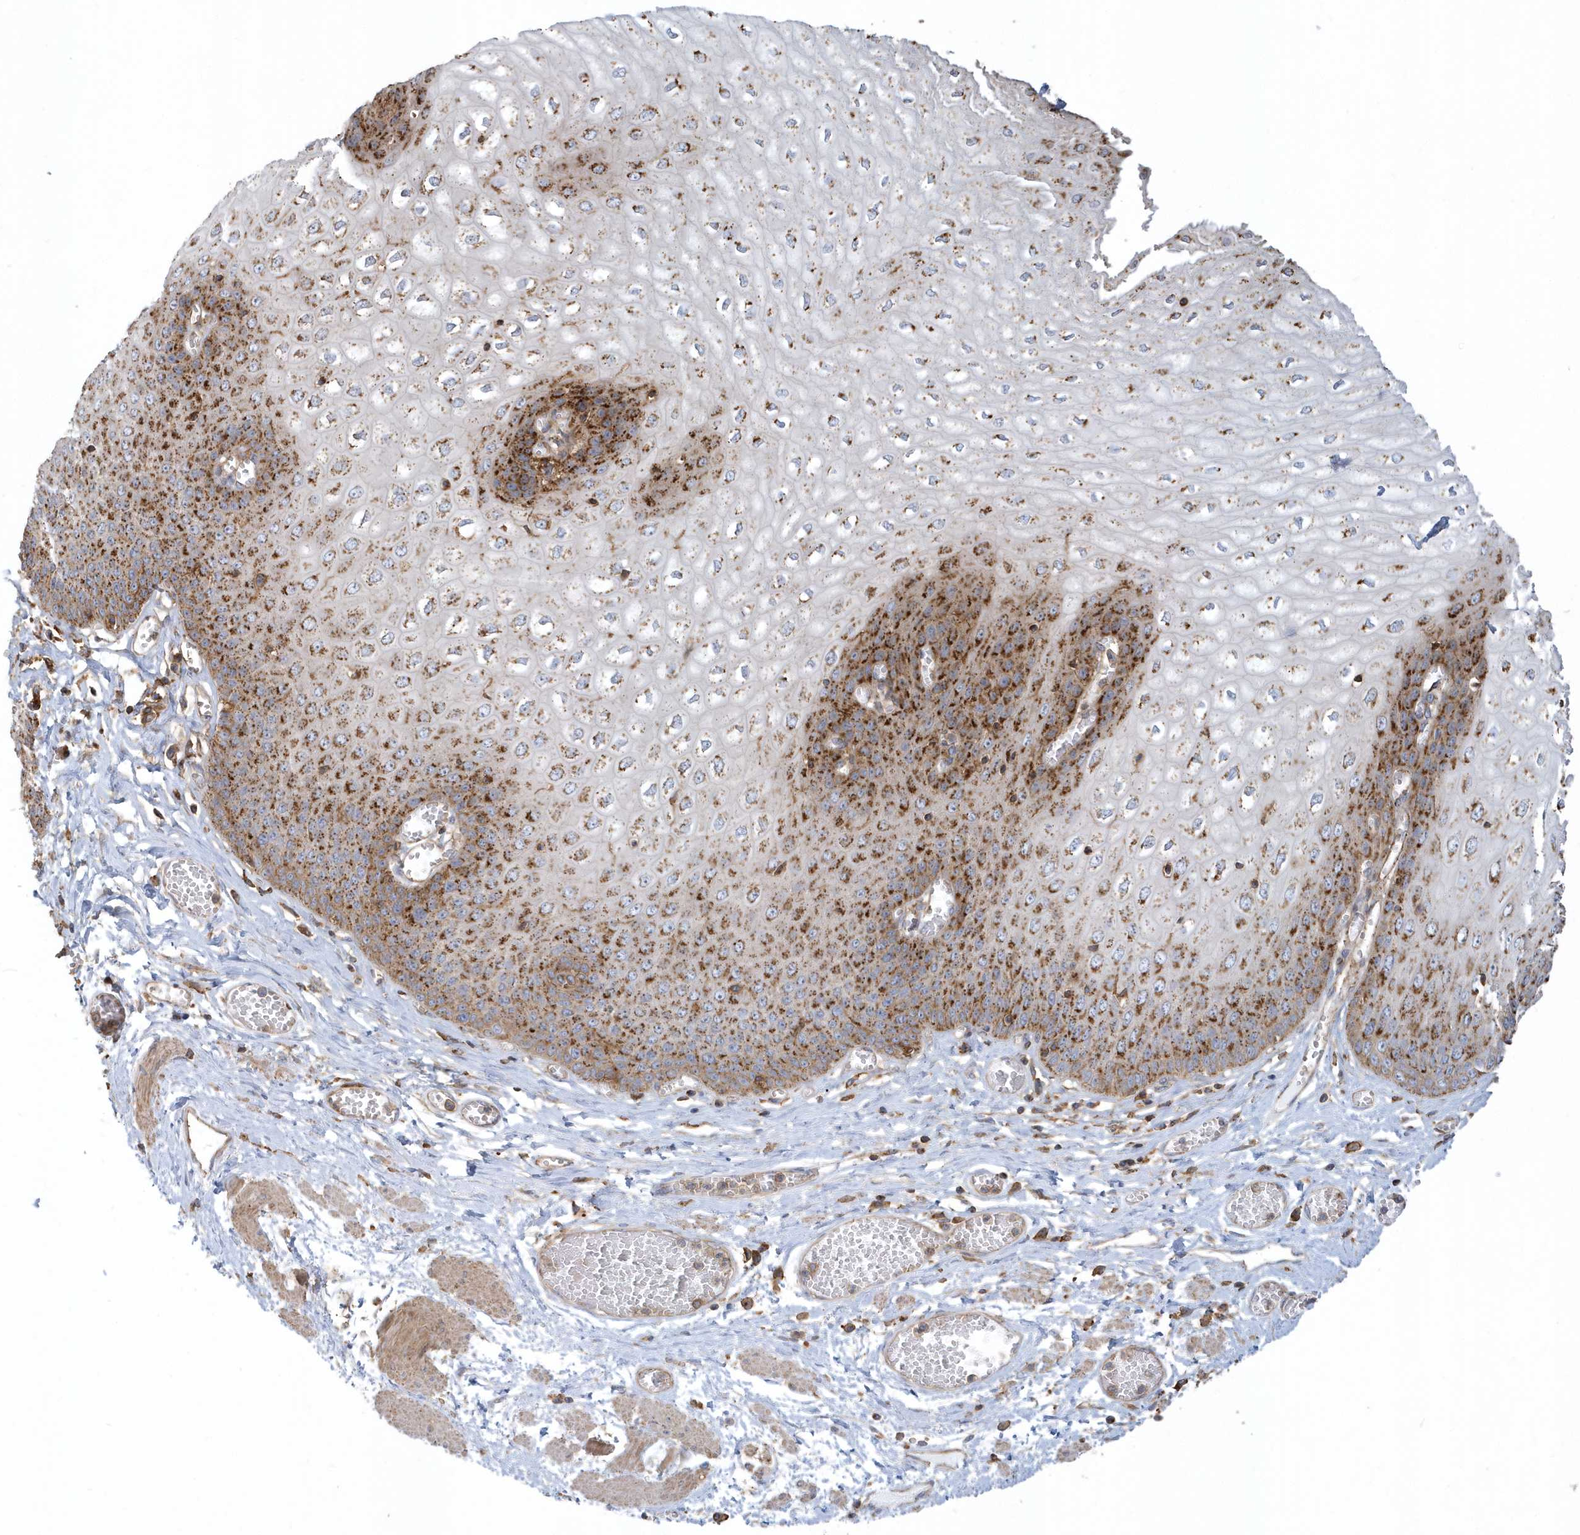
{"staining": {"intensity": "moderate", "quantity": "25%-75%", "location": "cytoplasmic/membranous"}, "tissue": "esophagus", "cell_type": "Squamous epithelial cells", "image_type": "normal", "snomed": [{"axis": "morphology", "description": "Normal tissue, NOS"}, {"axis": "topography", "description": "Esophagus"}], "caption": "A brown stain shows moderate cytoplasmic/membranous staining of a protein in squamous epithelial cells of normal human esophagus. (IHC, brightfield microscopy, high magnification).", "gene": "TRAIP", "patient": {"sex": "male", "age": 60}}